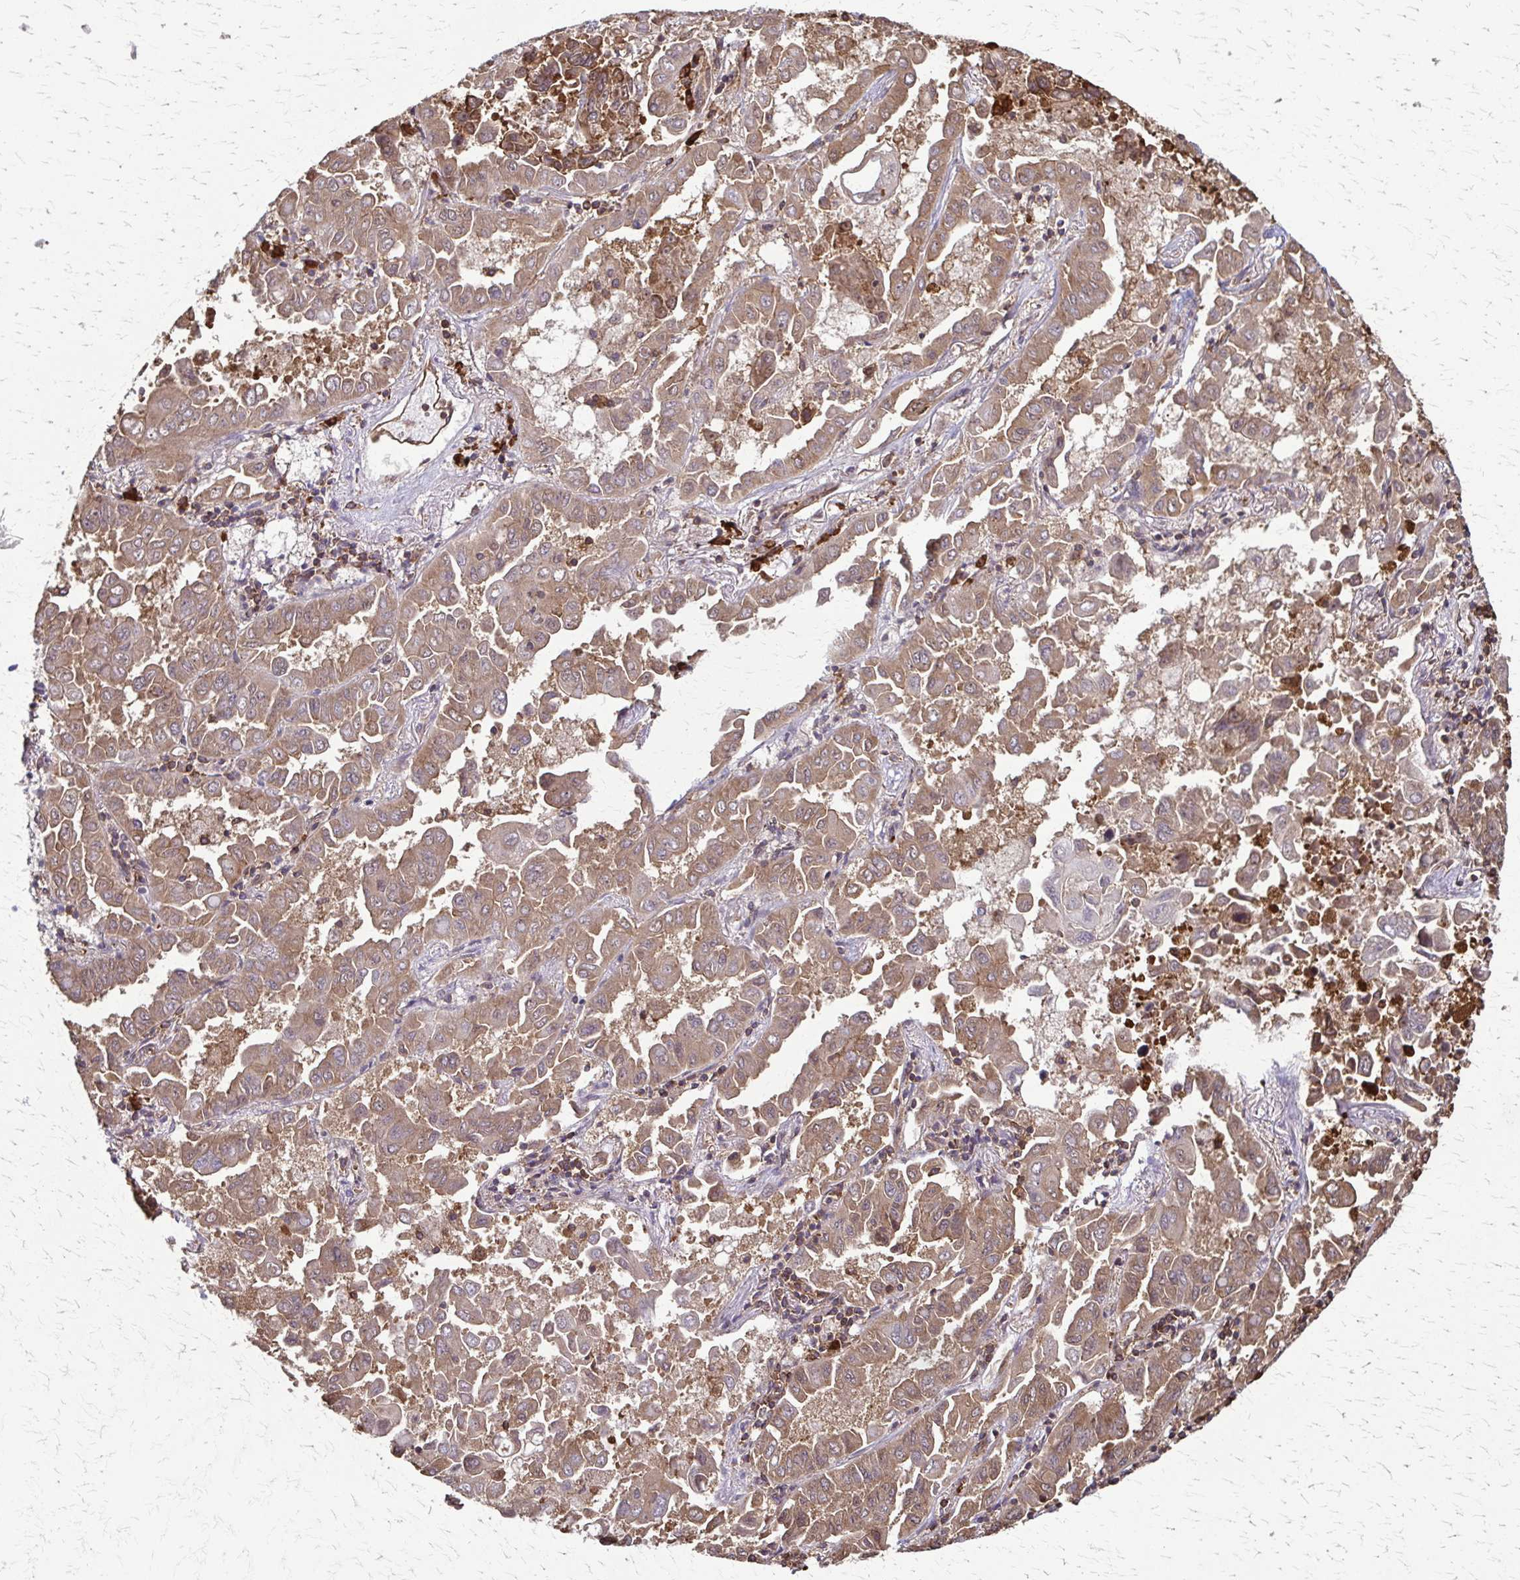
{"staining": {"intensity": "moderate", "quantity": ">75%", "location": "cytoplasmic/membranous"}, "tissue": "lung cancer", "cell_type": "Tumor cells", "image_type": "cancer", "snomed": [{"axis": "morphology", "description": "Adenocarcinoma, NOS"}, {"axis": "topography", "description": "Lung"}], "caption": "Protein staining of adenocarcinoma (lung) tissue displays moderate cytoplasmic/membranous staining in about >75% of tumor cells.", "gene": "EEF2", "patient": {"sex": "male", "age": 64}}